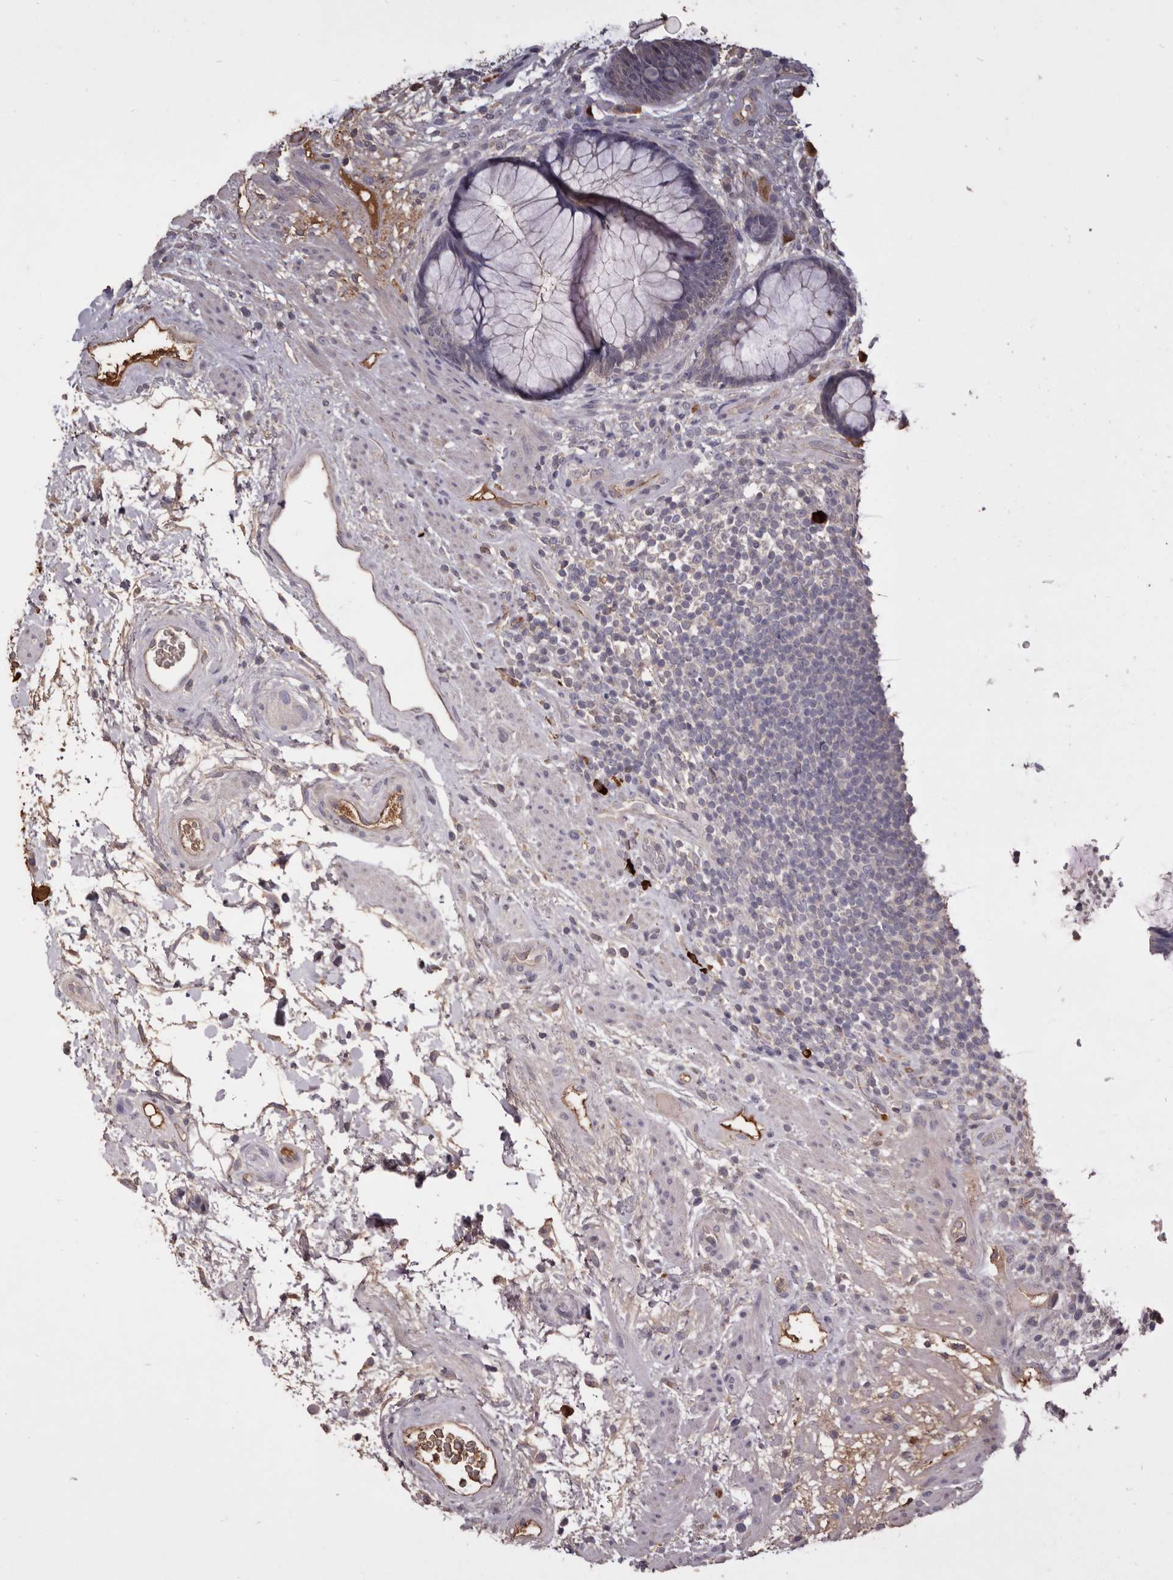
{"staining": {"intensity": "weak", "quantity": "<25%", "location": "cytoplasmic/membranous"}, "tissue": "rectum", "cell_type": "Glandular cells", "image_type": "normal", "snomed": [{"axis": "morphology", "description": "Normal tissue, NOS"}, {"axis": "topography", "description": "Rectum"}], "caption": "This is an IHC photomicrograph of normal human rectum. There is no expression in glandular cells.", "gene": "HCAR2", "patient": {"sex": "male", "age": 51}}